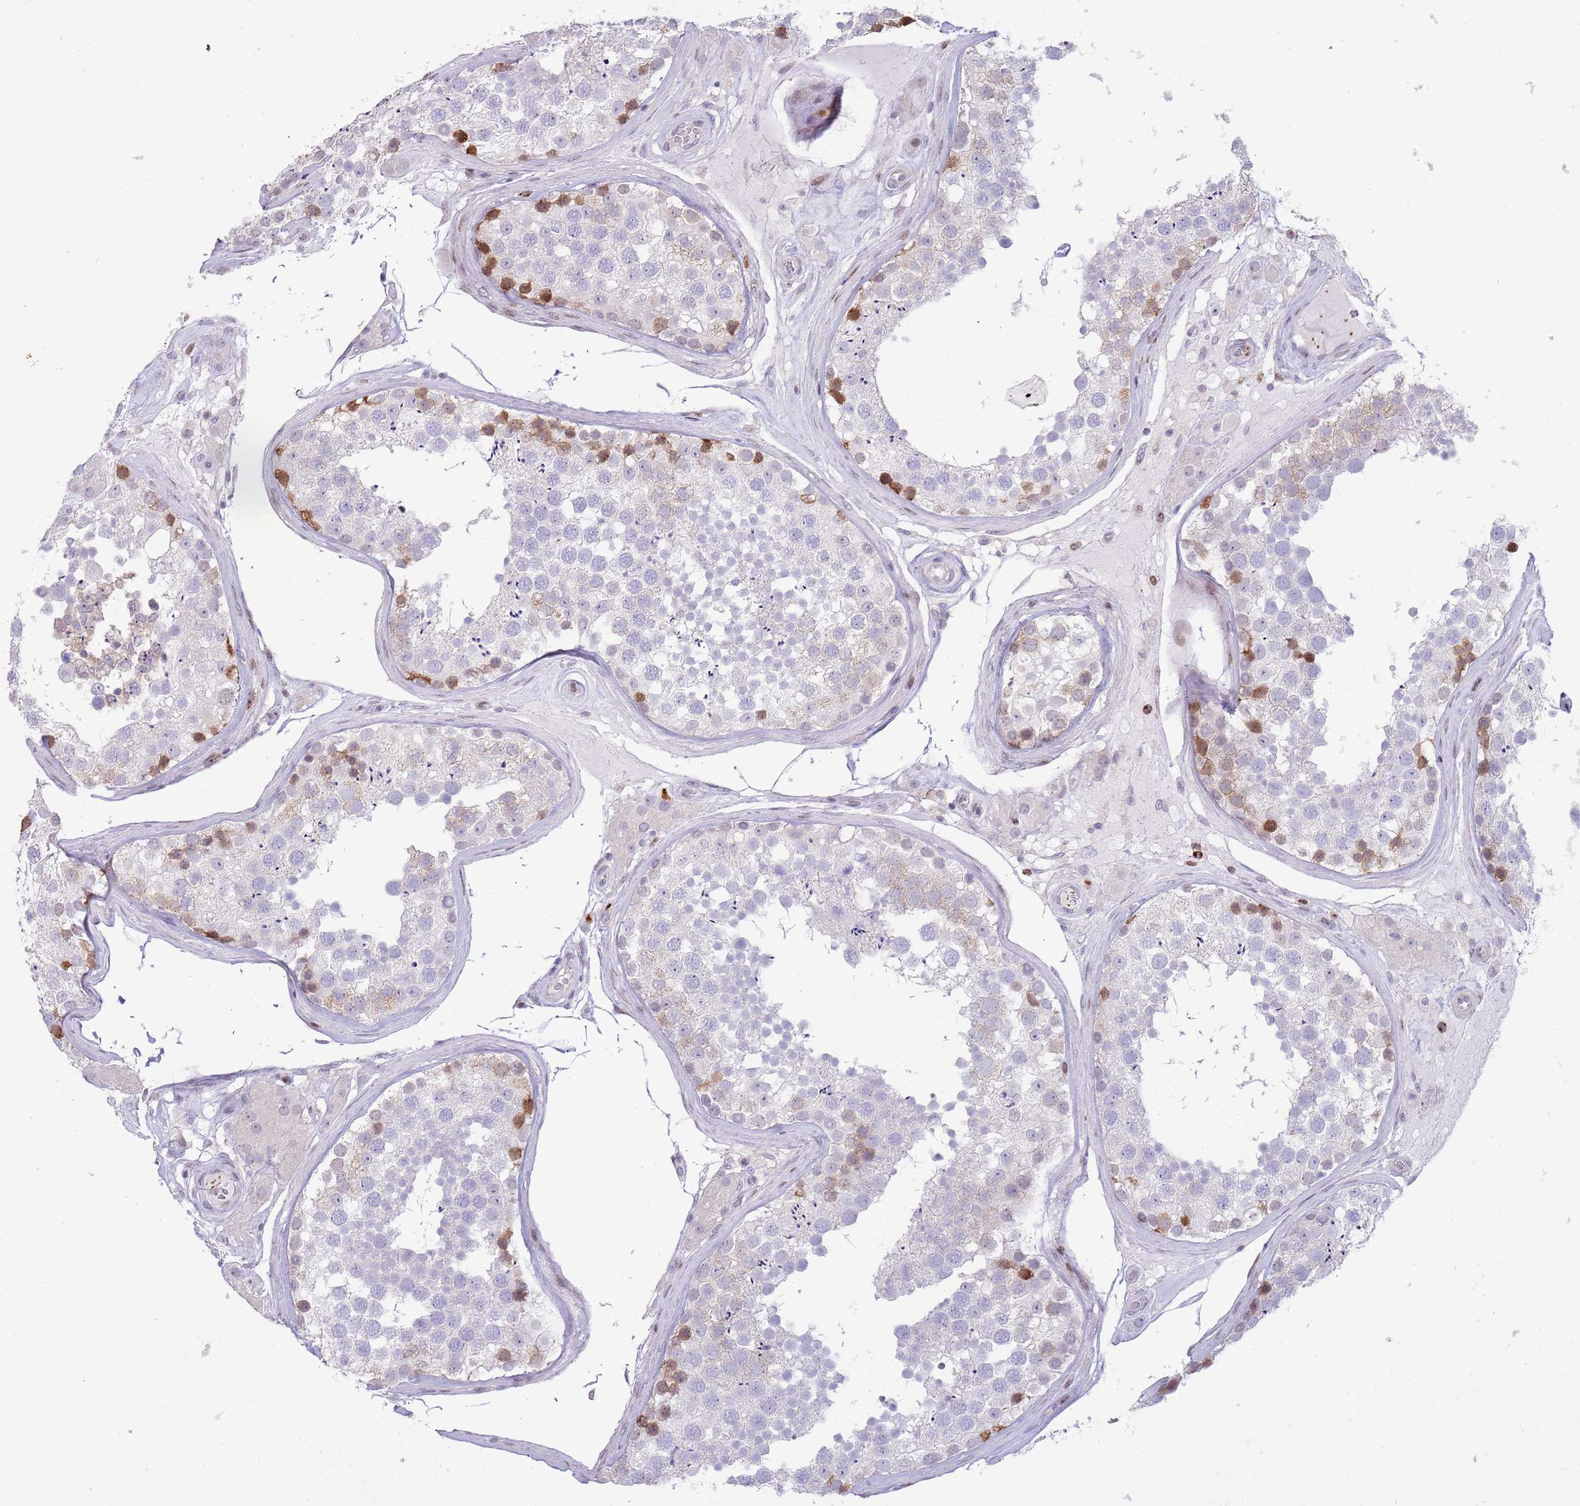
{"staining": {"intensity": "moderate", "quantity": "<25%", "location": "cytoplasmic/membranous,nuclear"}, "tissue": "testis", "cell_type": "Cells in seminiferous ducts", "image_type": "normal", "snomed": [{"axis": "morphology", "description": "Normal tissue, NOS"}, {"axis": "topography", "description": "Testis"}], "caption": "IHC of unremarkable testis exhibits low levels of moderate cytoplasmic/membranous,nuclear staining in about <25% of cells in seminiferous ducts. (brown staining indicates protein expression, while blue staining denotes nuclei).", "gene": "ANO8", "patient": {"sex": "male", "age": 46}}